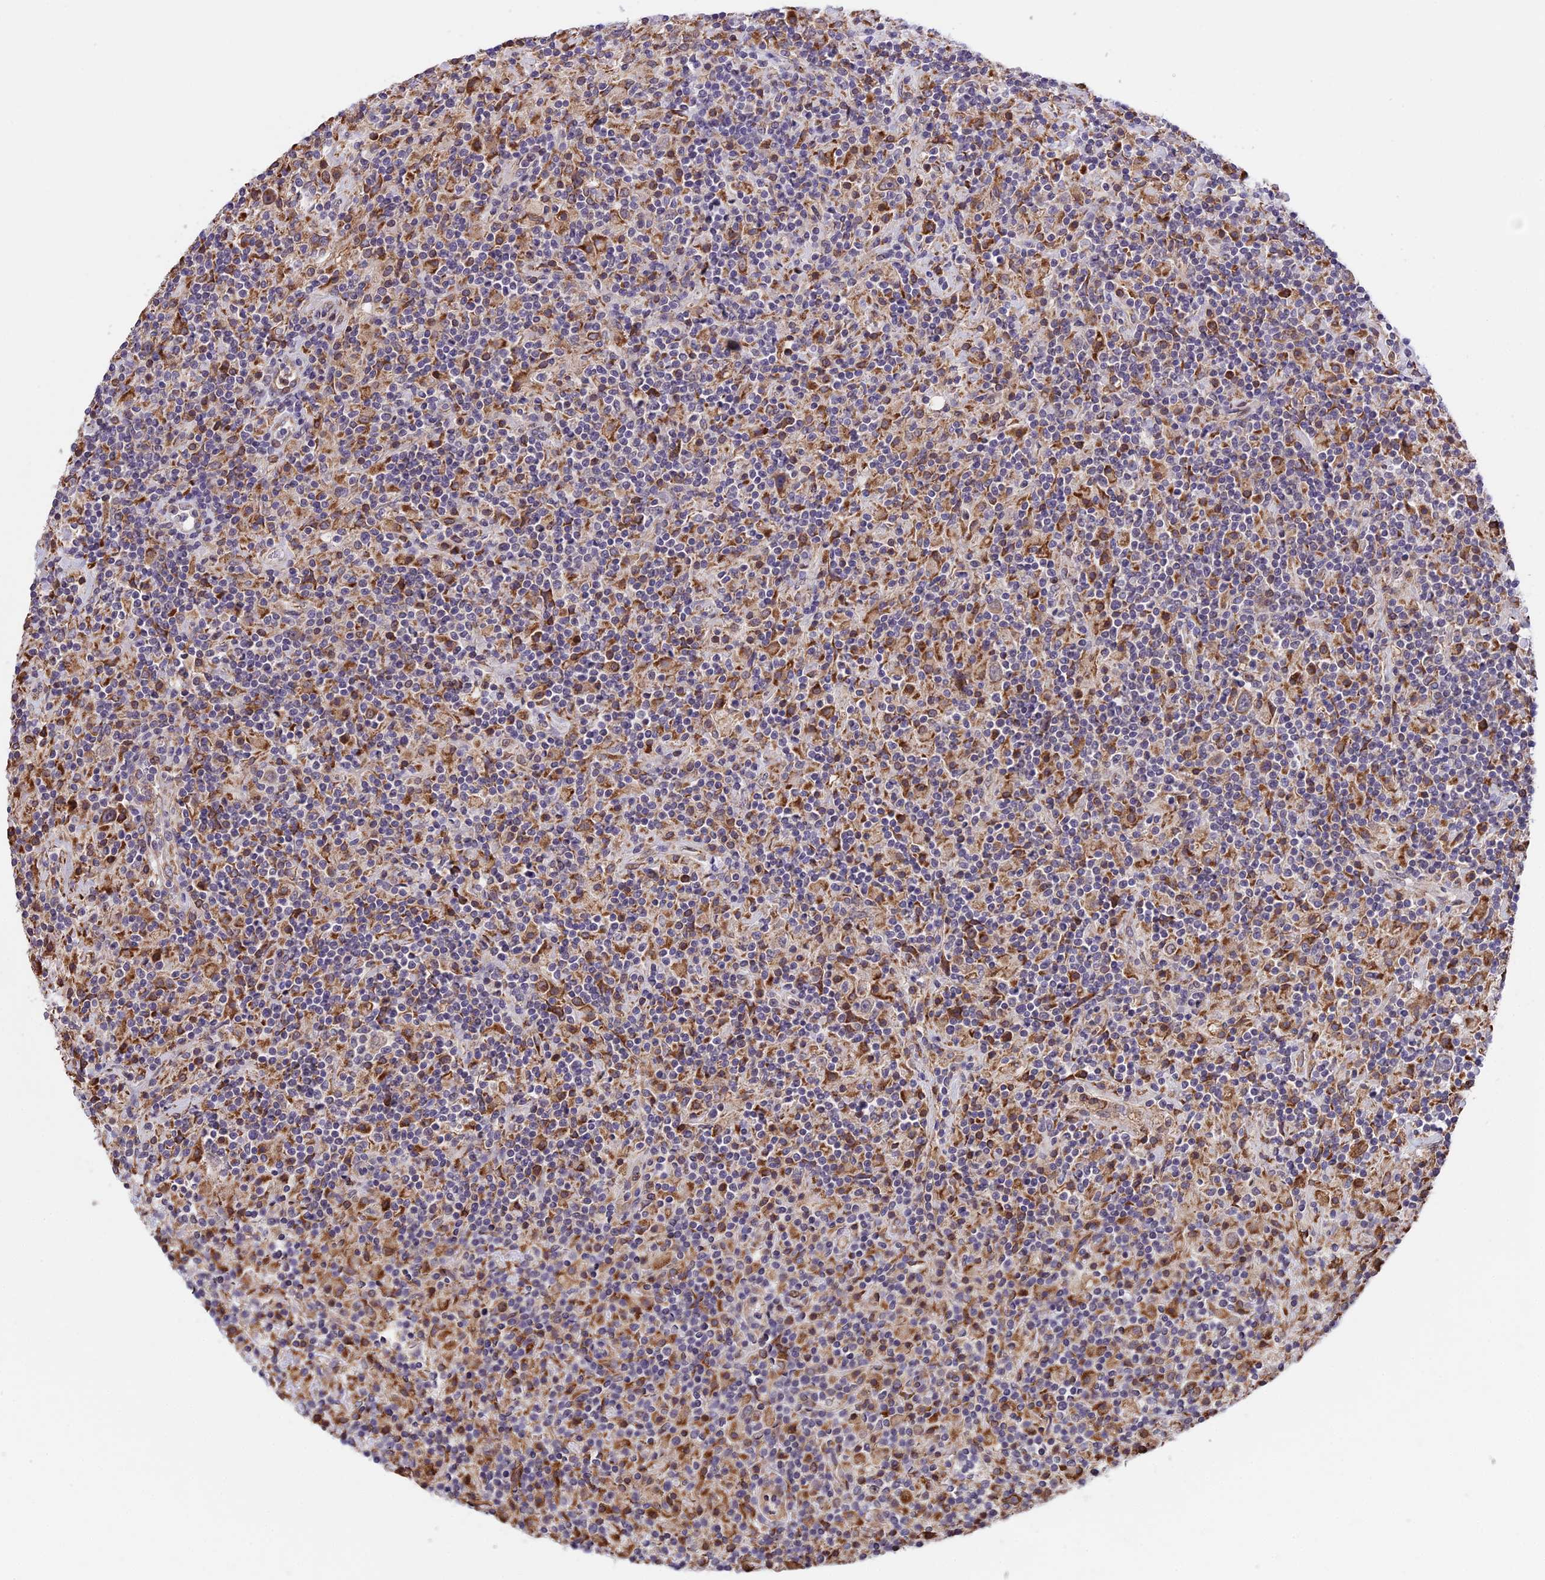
{"staining": {"intensity": "moderate", "quantity": "25%-75%", "location": "cytoplasmic/membranous"}, "tissue": "lymphoma", "cell_type": "Tumor cells", "image_type": "cancer", "snomed": [{"axis": "morphology", "description": "Hodgkin's disease, NOS"}, {"axis": "topography", "description": "Lymph node"}], "caption": "Tumor cells exhibit moderate cytoplasmic/membranous expression in approximately 25%-75% of cells in lymphoma.", "gene": "DMRTA2", "patient": {"sex": "male", "age": 70}}